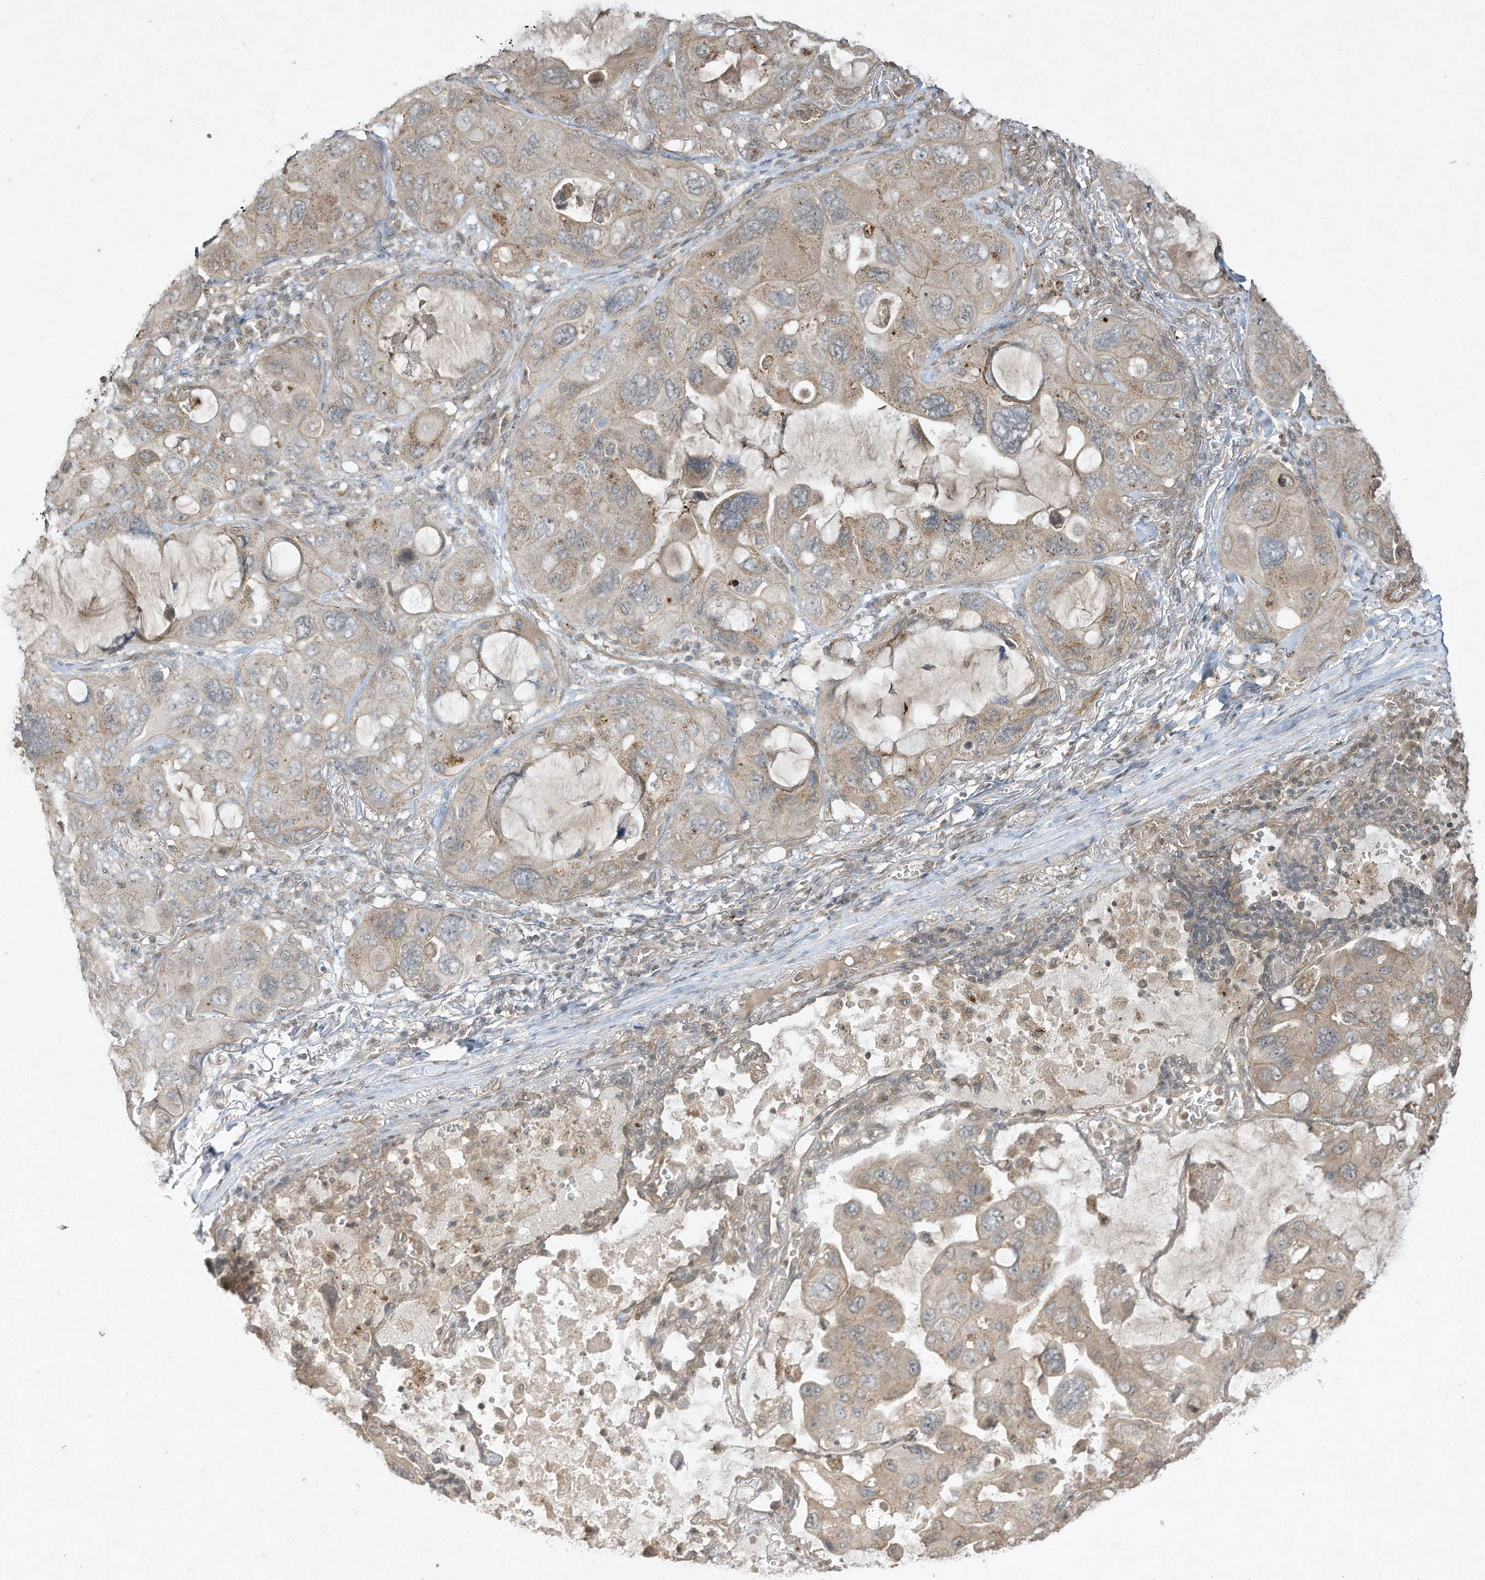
{"staining": {"intensity": "weak", "quantity": "25%-75%", "location": "cytoplasmic/membranous"}, "tissue": "lung cancer", "cell_type": "Tumor cells", "image_type": "cancer", "snomed": [{"axis": "morphology", "description": "Squamous cell carcinoma, NOS"}, {"axis": "topography", "description": "Lung"}], "caption": "Weak cytoplasmic/membranous expression for a protein is appreciated in approximately 25%-75% of tumor cells of lung cancer using IHC.", "gene": "MATN2", "patient": {"sex": "female", "age": 73}}